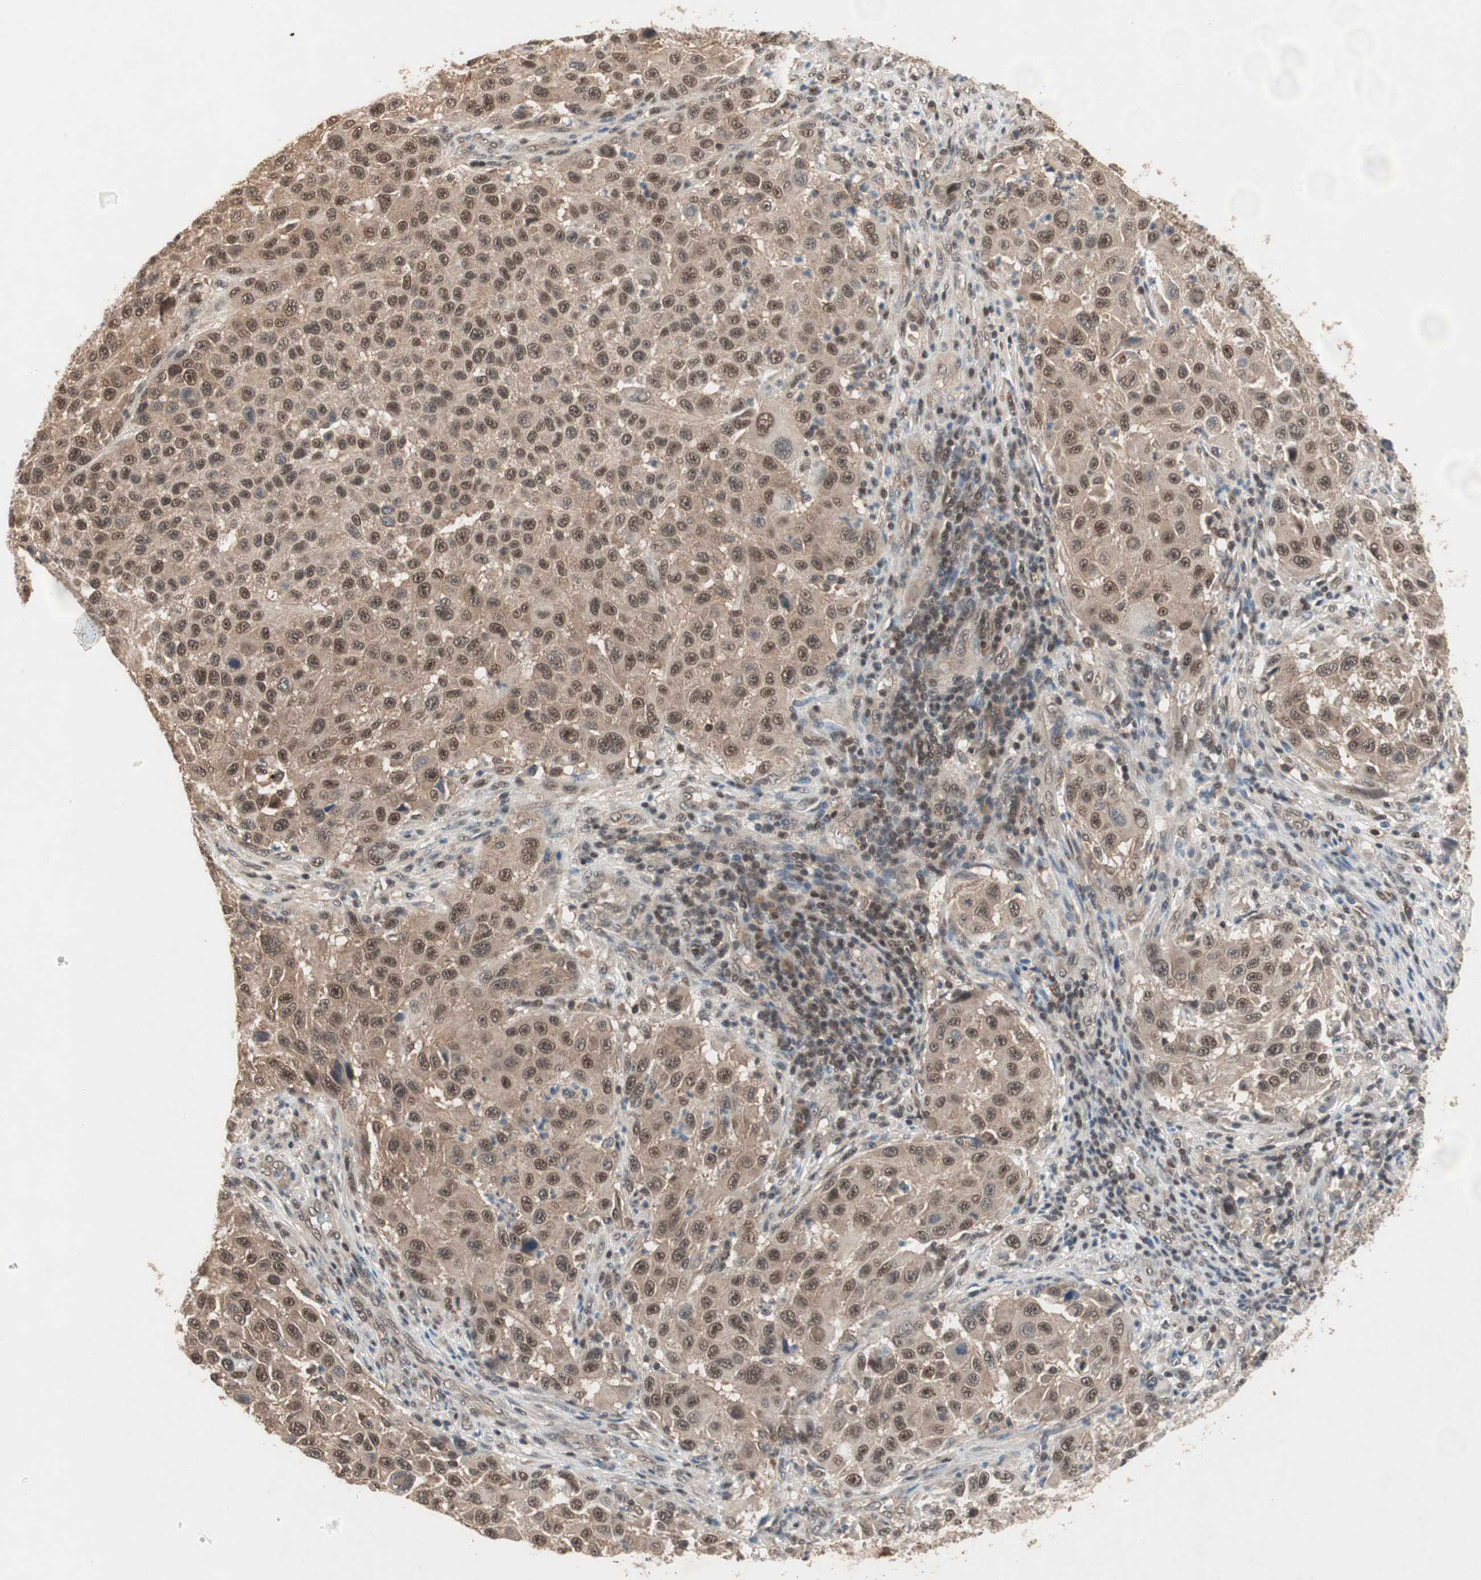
{"staining": {"intensity": "moderate", "quantity": ">75%", "location": "cytoplasmic/membranous,nuclear"}, "tissue": "melanoma", "cell_type": "Tumor cells", "image_type": "cancer", "snomed": [{"axis": "morphology", "description": "Malignant melanoma, Metastatic site"}, {"axis": "topography", "description": "Lymph node"}], "caption": "Moderate cytoplasmic/membranous and nuclear positivity for a protein is seen in about >75% of tumor cells of melanoma using IHC.", "gene": "GART", "patient": {"sex": "male", "age": 61}}